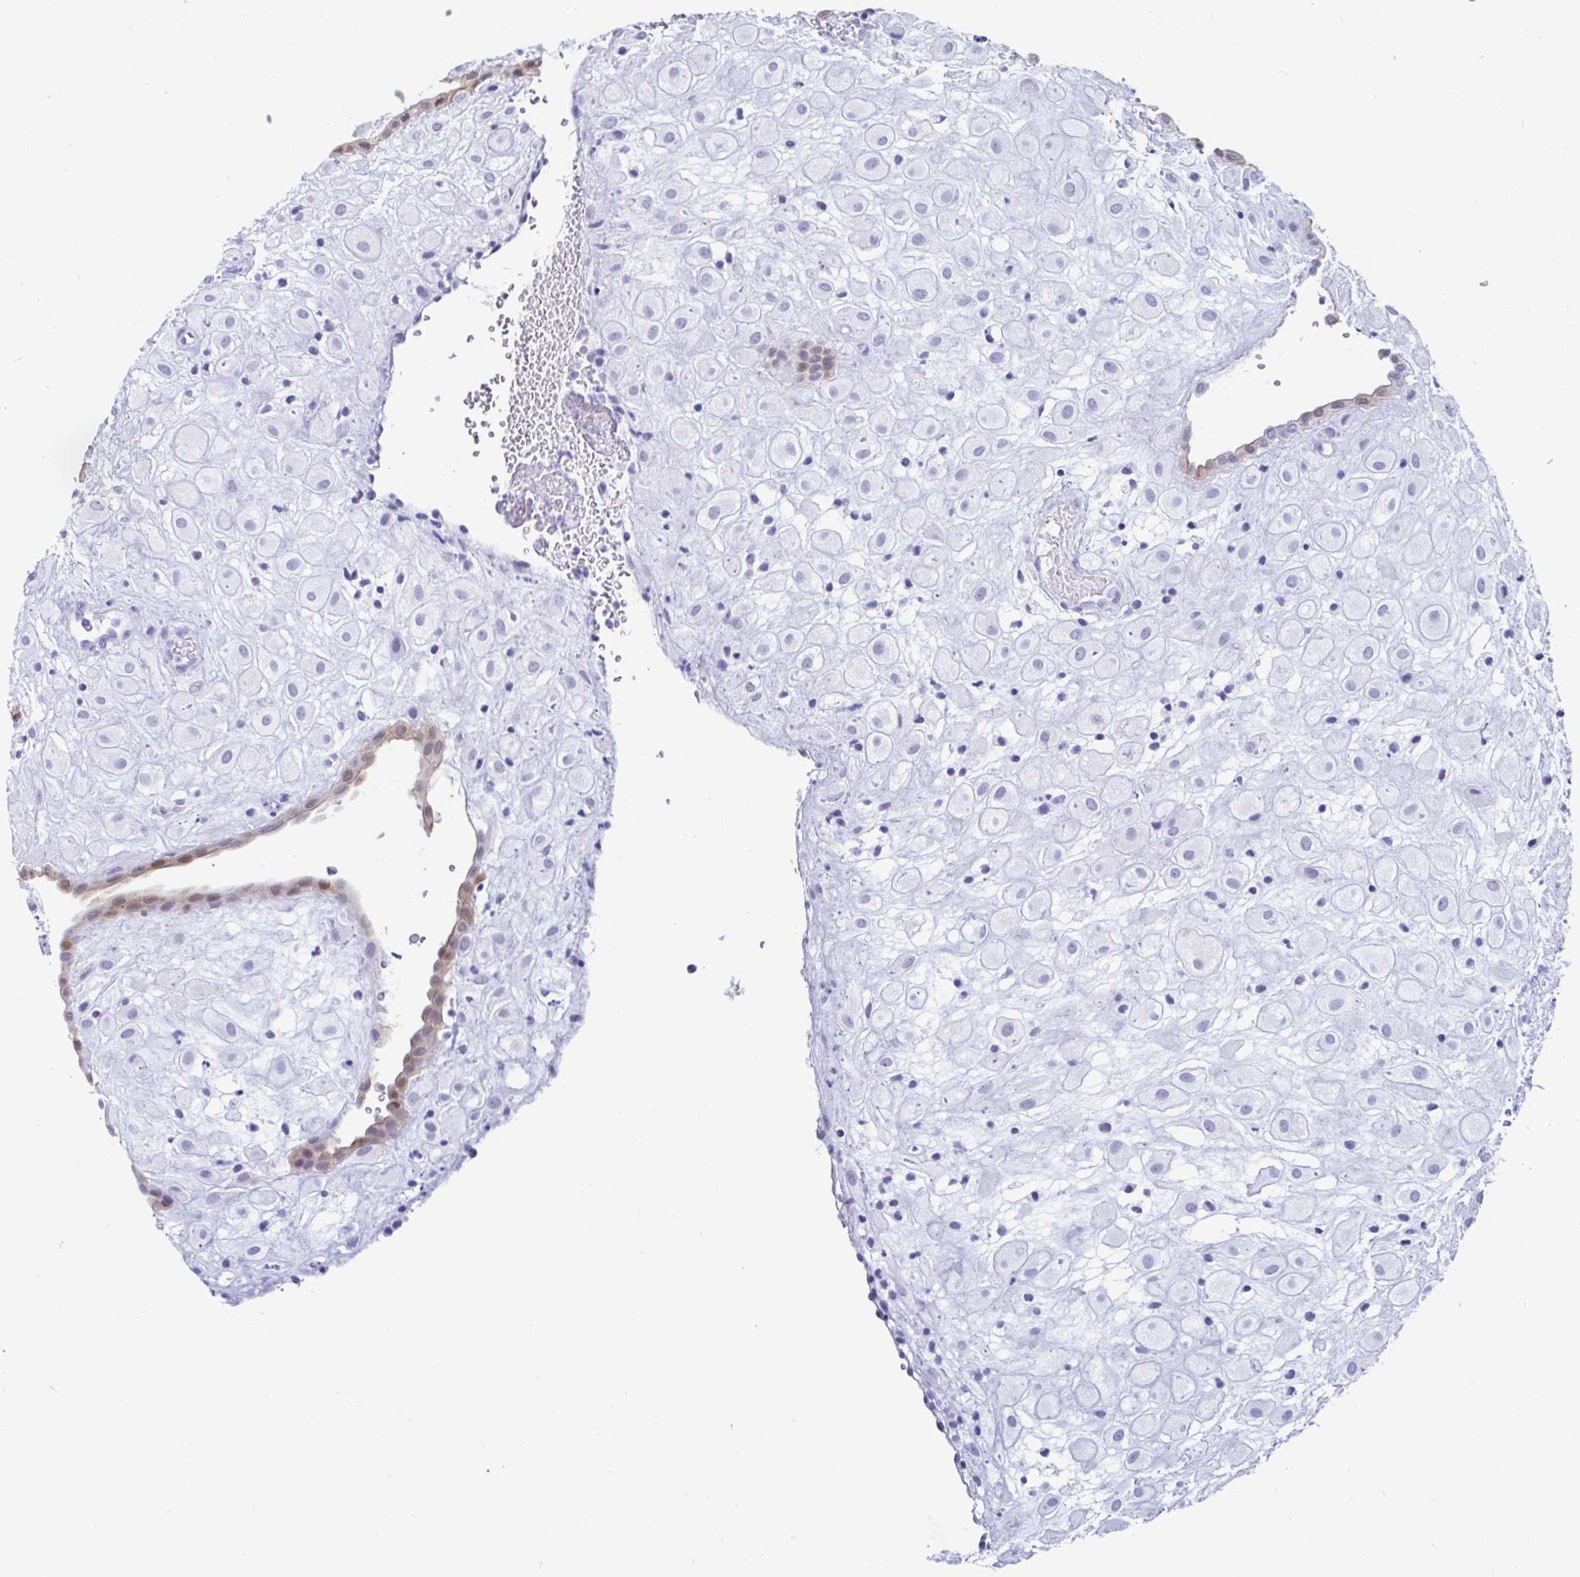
{"staining": {"intensity": "negative", "quantity": "none", "location": "none"}, "tissue": "placenta", "cell_type": "Decidual cells", "image_type": "normal", "snomed": [{"axis": "morphology", "description": "Normal tissue, NOS"}, {"axis": "topography", "description": "Placenta"}], "caption": "A high-resolution micrograph shows immunohistochemistry staining of unremarkable placenta, which displays no significant positivity in decidual cells.", "gene": "GKN2", "patient": {"sex": "female", "age": 24}}